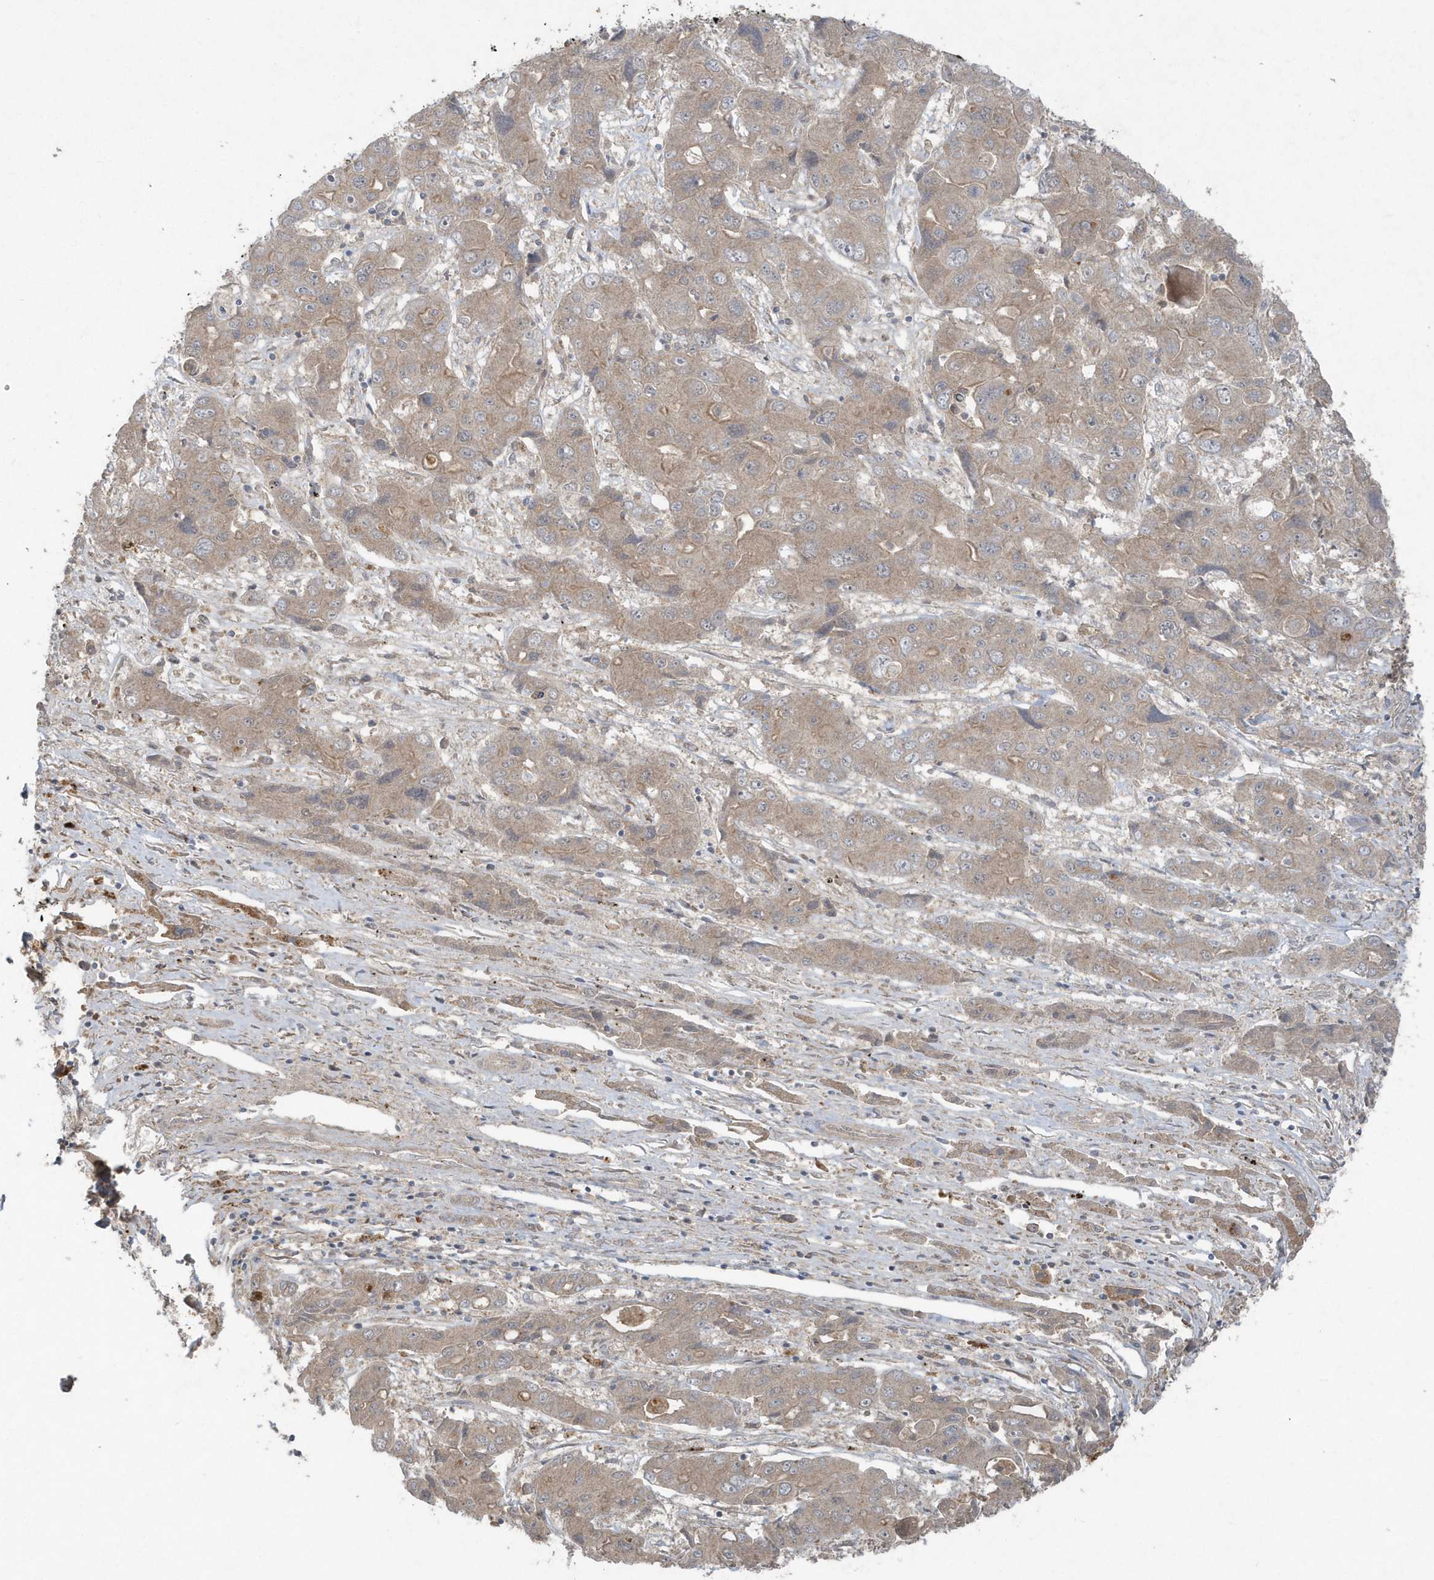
{"staining": {"intensity": "weak", "quantity": ">75%", "location": "cytoplasmic/membranous"}, "tissue": "liver cancer", "cell_type": "Tumor cells", "image_type": "cancer", "snomed": [{"axis": "morphology", "description": "Cholangiocarcinoma"}, {"axis": "topography", "description": "Liver"}], "caption": "This histopathology image demonstrates immunohistochemistry (IHC) staining of cholangiocarcinoma (liver), with low weak cytoplasmic/membranous staining in about >75% of tumor cells.", "gene": "C1RL", "patient": {"sex": "male", "age": 67}}